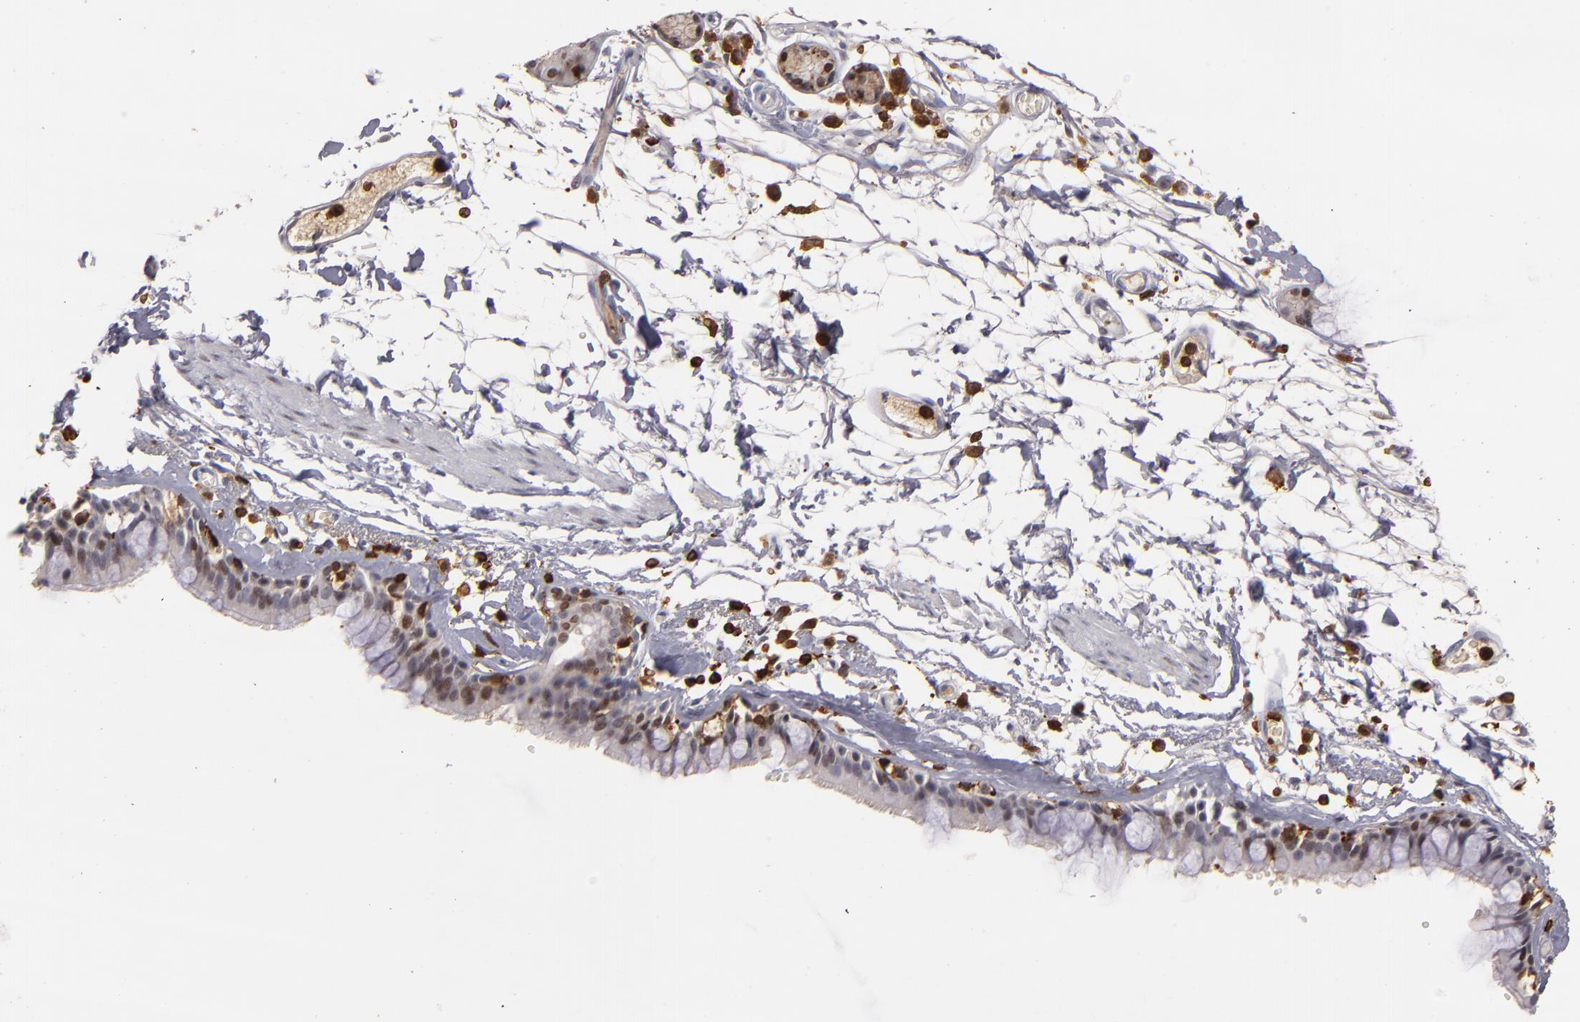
{"staining": {"intensity": "weak", "quantity": "<25%", "location": "nuclear"}, "tissue": "bronchus", "cell_type": "Respiratory epithelial cells", "image_type": "normal", "snomed": [{"axis": "morphology", "description": "Normal tissue, NOS"}, {"axis": "topography", "description": "Bronchus"}, {"axis": "topography", "description": "Lung"}], "caption": "Histopathology image shows no significant protein expression in respiratory epithelial cells of normal bronchus.", "gene": "WAS", "patient": {"sex": "female", "age": 56}}